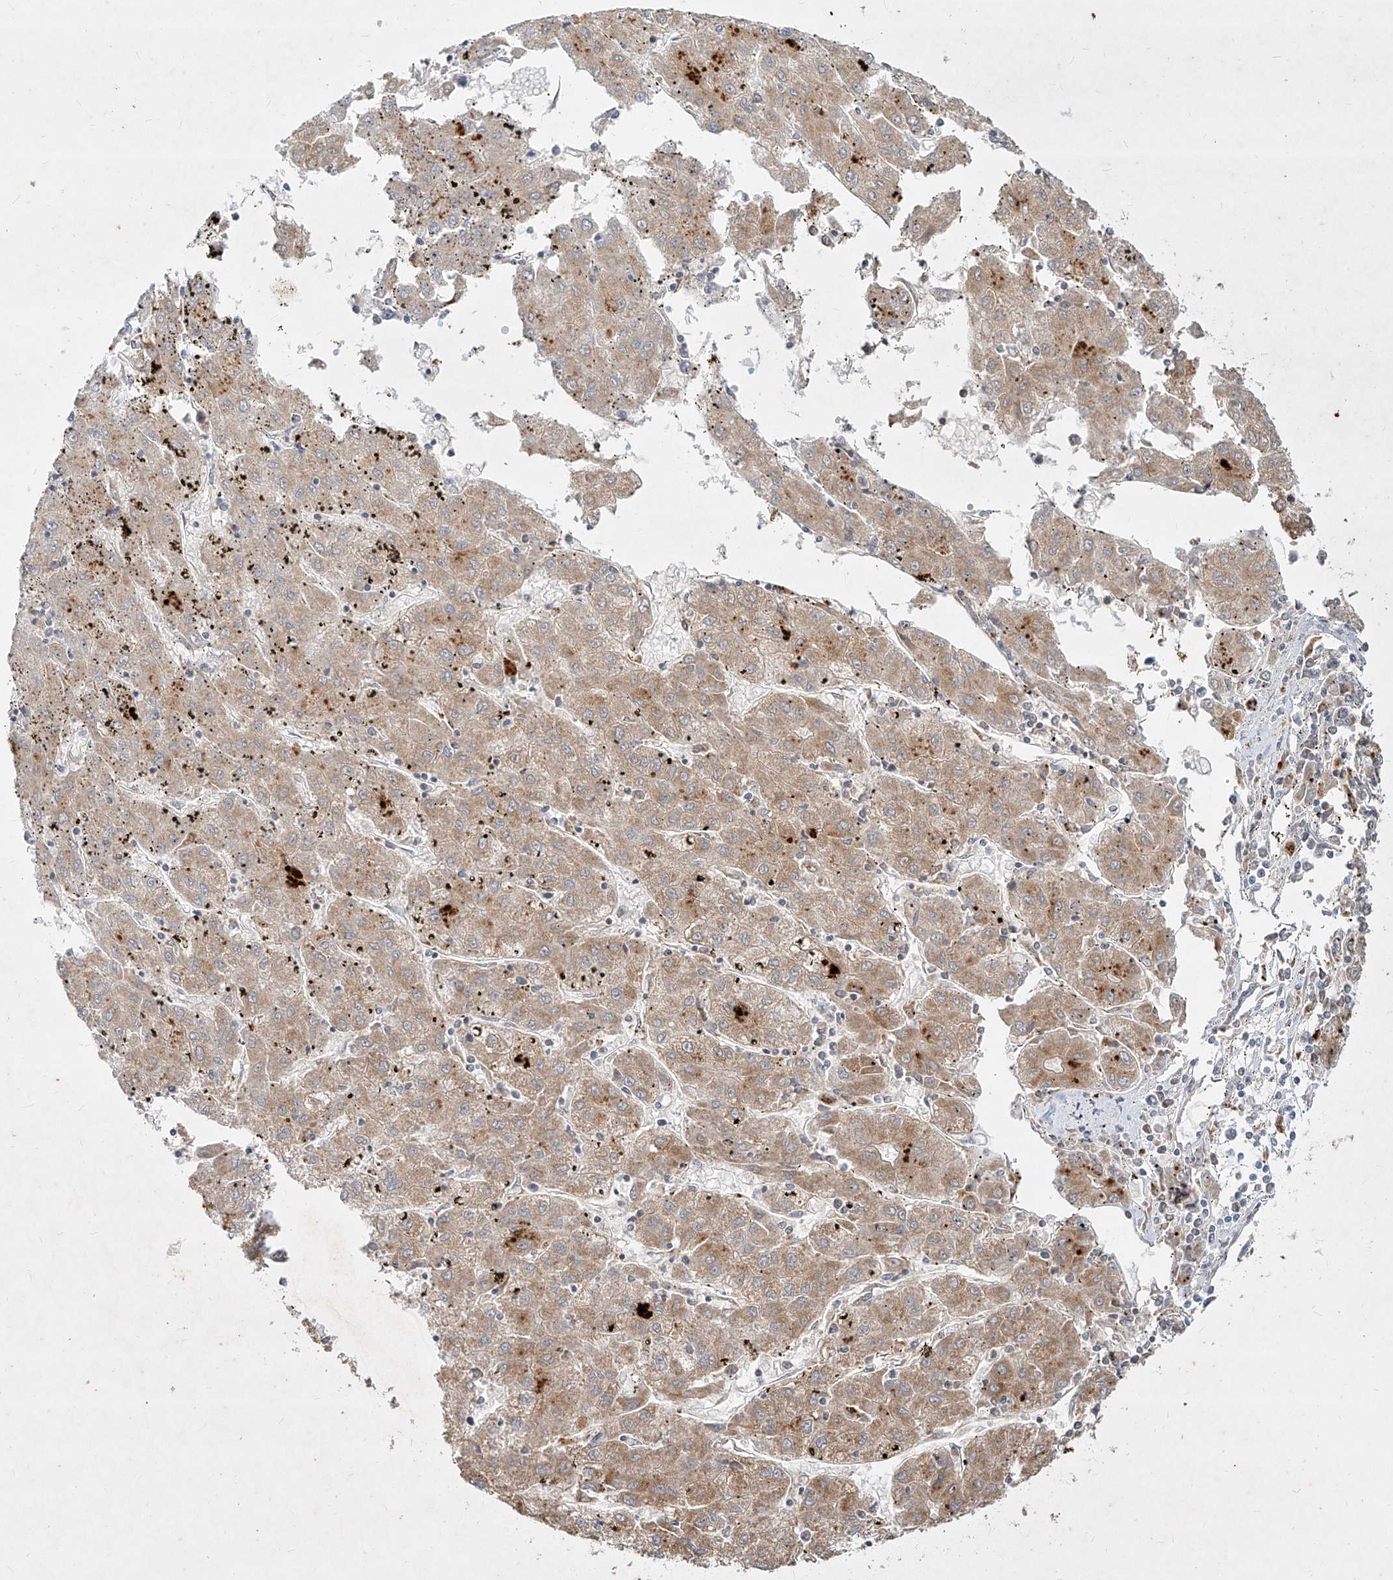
{"staining": {"intensity": "moderate", "quantity": ">75%", "location": "cytoplasmic/membranous"}, "tissue": "liver cancer", "cell_type": "Tumor cells", "image_type": "cancer", "snomed": [{"axis": "morphology", "description": "Carcinoma, Hepatocellular, NOS"}, {"axis": "topography", "description": "Liver"}], "caption": "Hepatocellular carcinoma (liver) was stained to show a protein in brown. There is medium levels of moderate cytoplasmic/membranous positivity in about >75% of tumor cells.", "gene": "MTX2", "patient": {"sex": "male", "age": 72}}